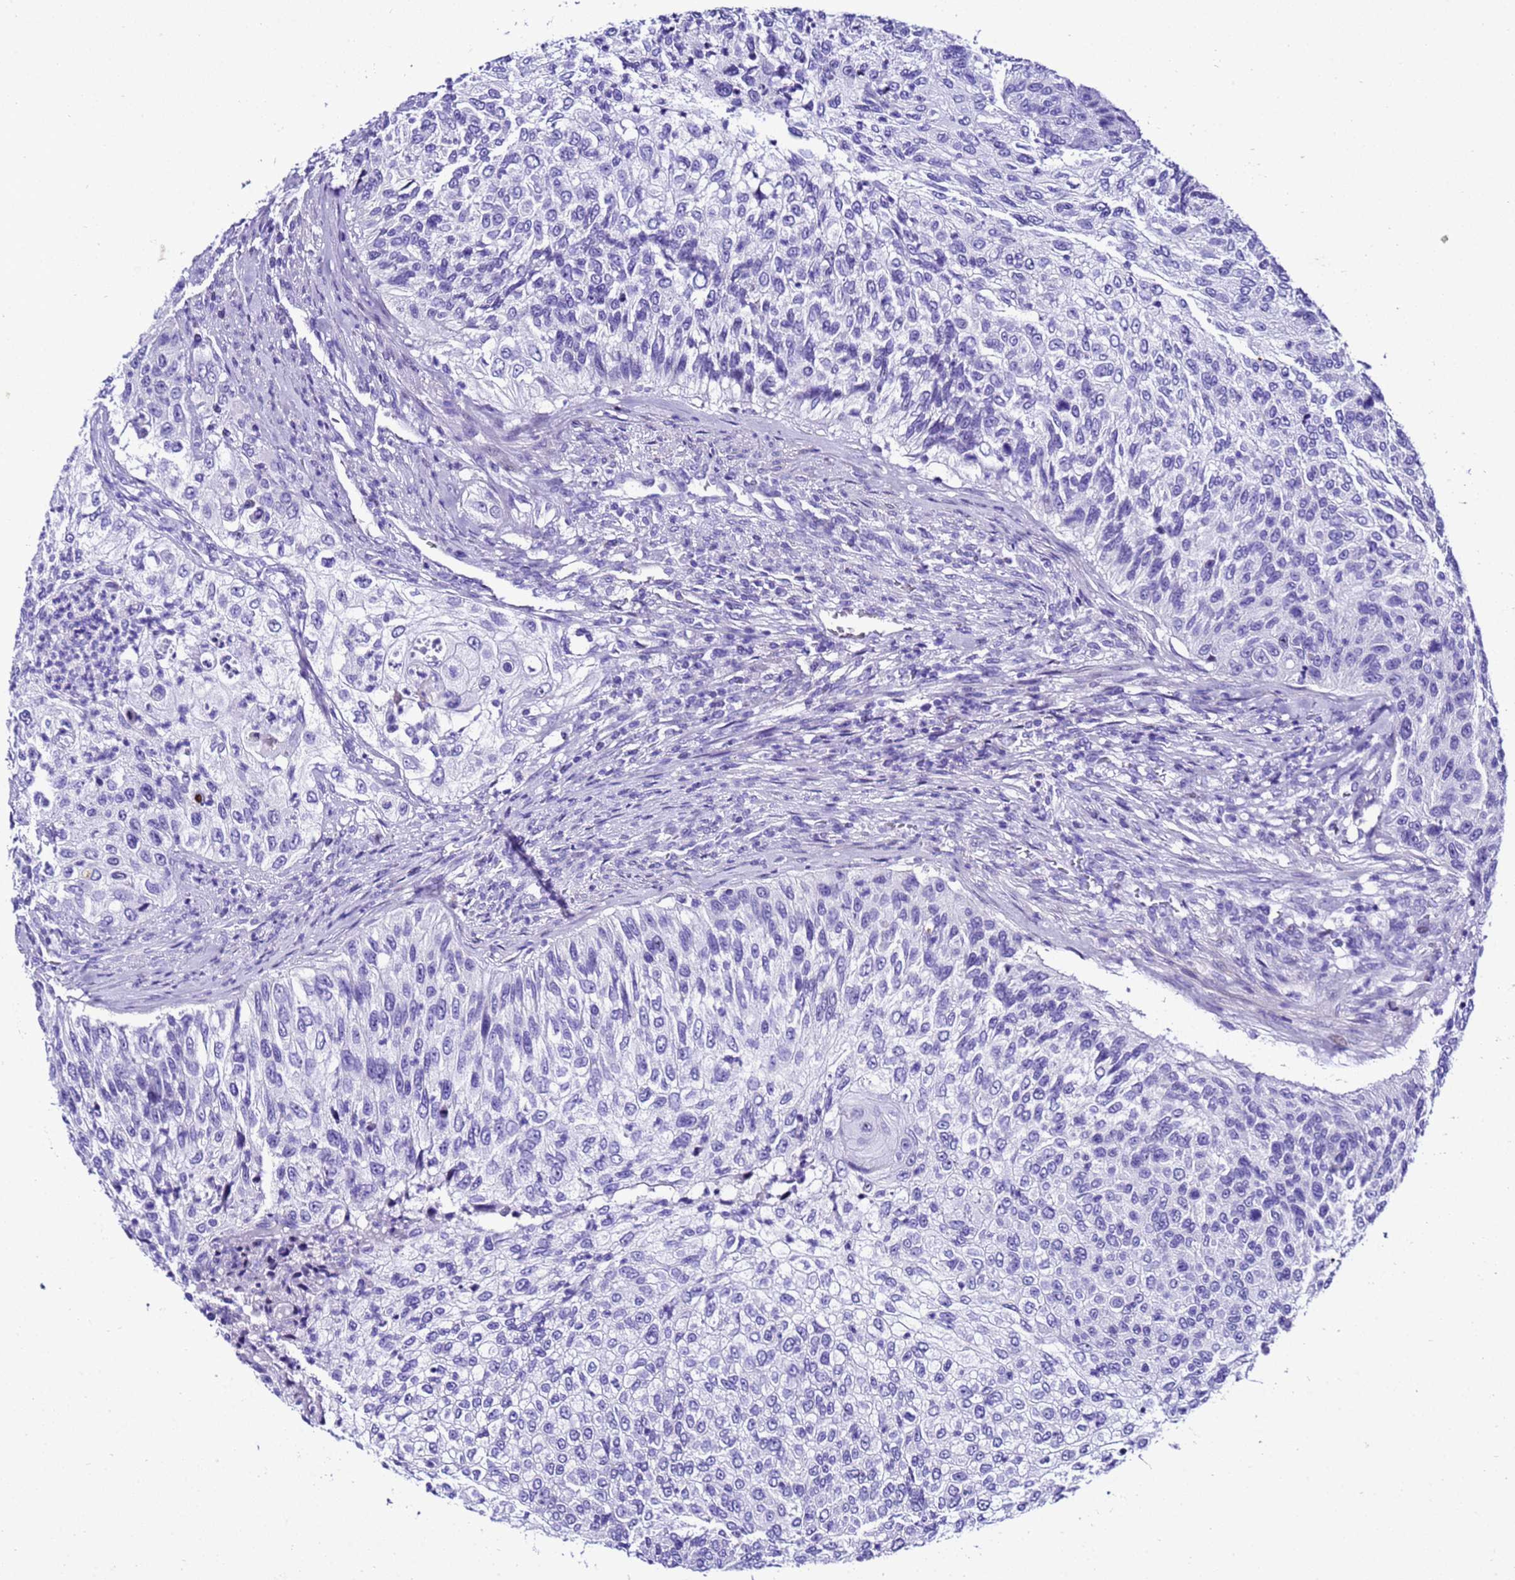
{"staining": {"intensity": "negative", "quantity": "none", "location": "none"}, "tissue": "urothelial cancer", "cell_type": "Tumor cells", "image_type": "cancer", "snomed": [{"axis": "morphology", "description": "Urothelial carcinoma, High grade"}, {"axis": "topography", "description": "Urinary bladder"}], "caption": "Immunohistochemistry histopathology image of urothelial carcinoma (high-grade) stained for a protein (brown), which exhibits no expression in tumor cells. (DAB (3,3'-diaminobenzidine) IHC, high magnification).", "gene": "ZNF417", "patient": {"sex": "female", "age": 60}}